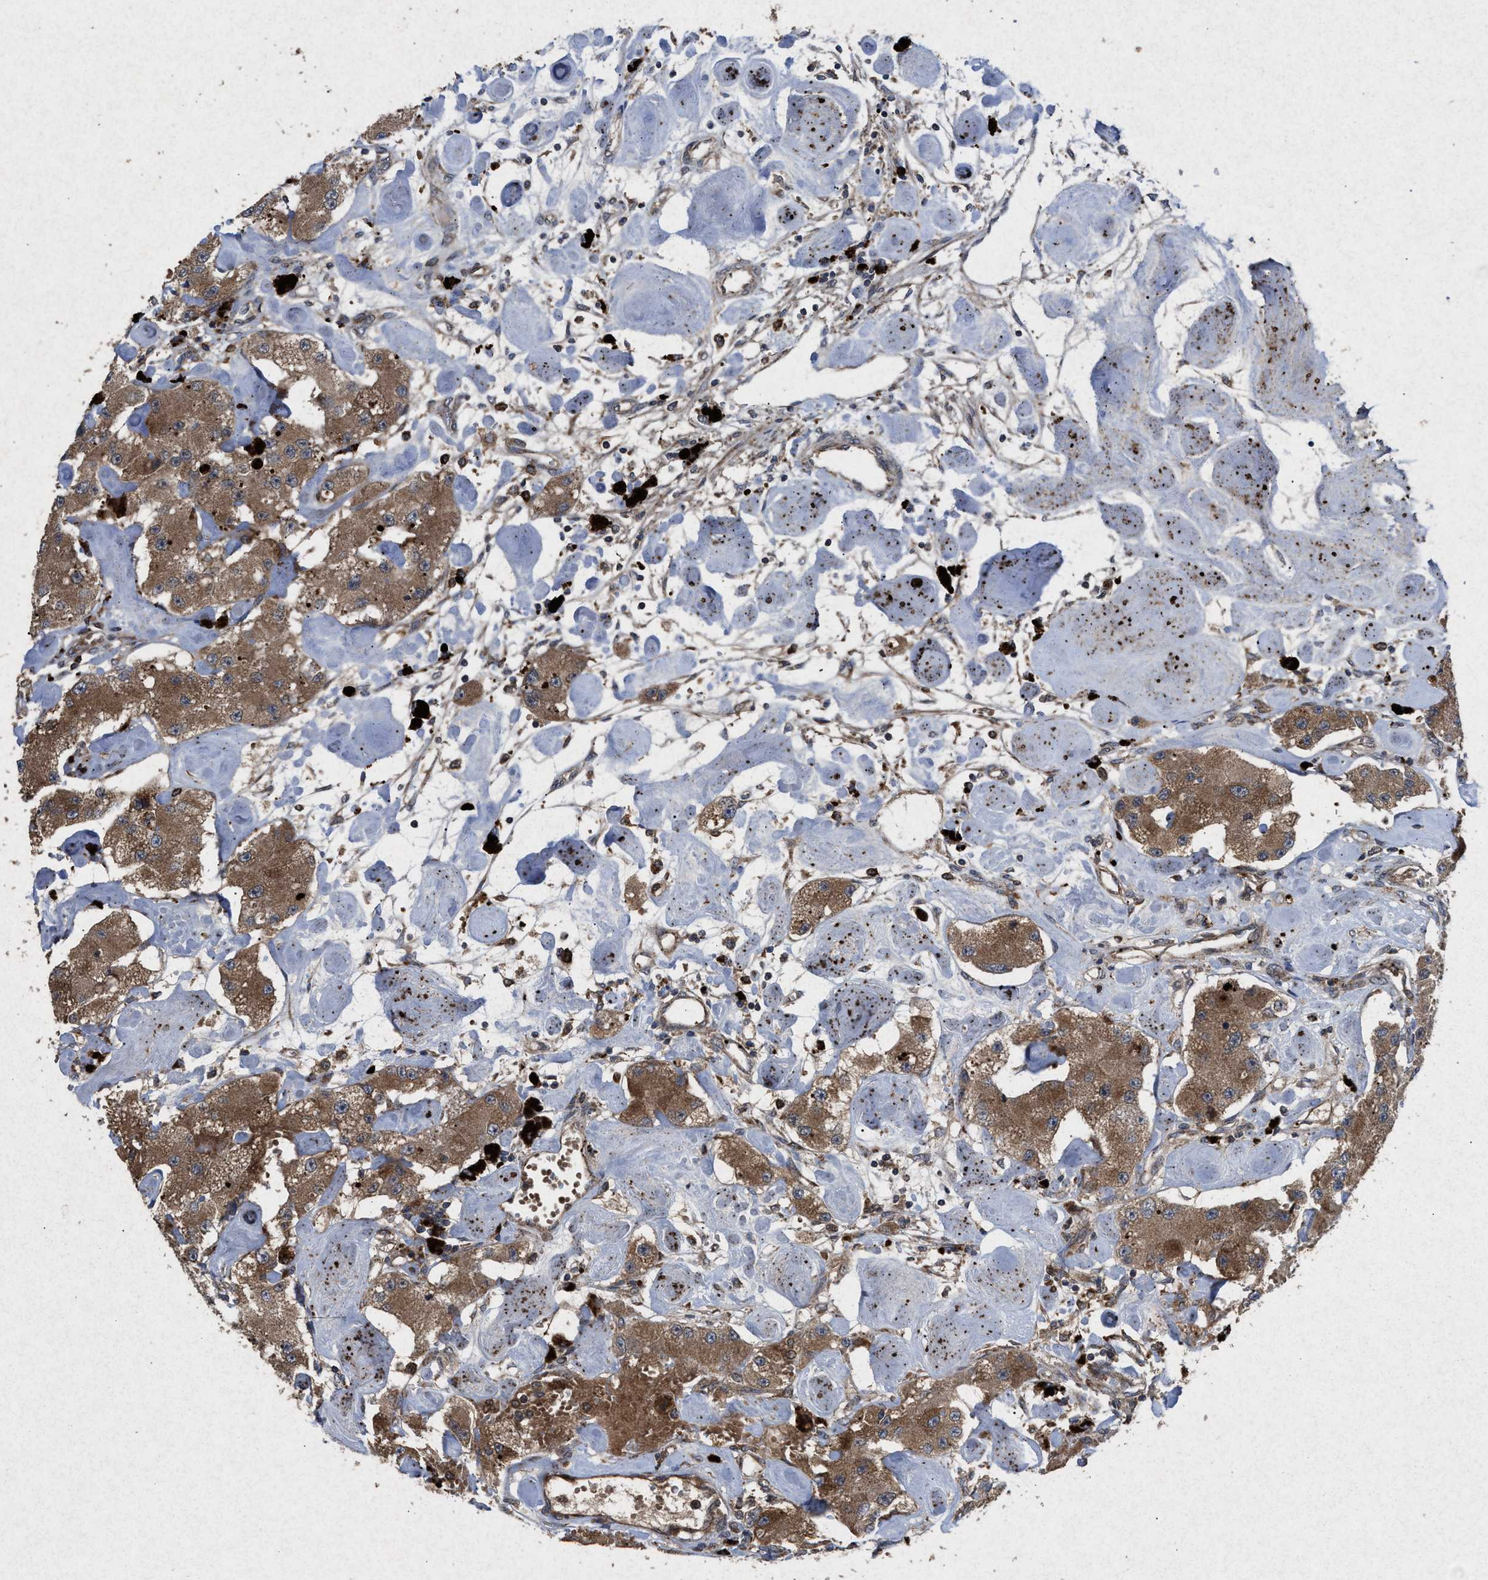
{"staining": {"intensity": "moderate", "quantity": ">75%", "location": "cytoplasmic/membranous"}, "tissue": "carcinoid", "cell_type": "Tumor cells", "image_type": "cancer", "snomed": [{"axis": "morphology", "description": "Carcinoid, malignant, NOS"}, {"axis": "topography", "description": "Pancreas"}], "caption": "Carcinoid (malignant) stained for a protein (brown) demonstrates moderate cytoplasmic/membranous positive positivity in about >75% of tumor cells.", "gene": "MSI2", "patient": {"sex": "male", "age": 41}}